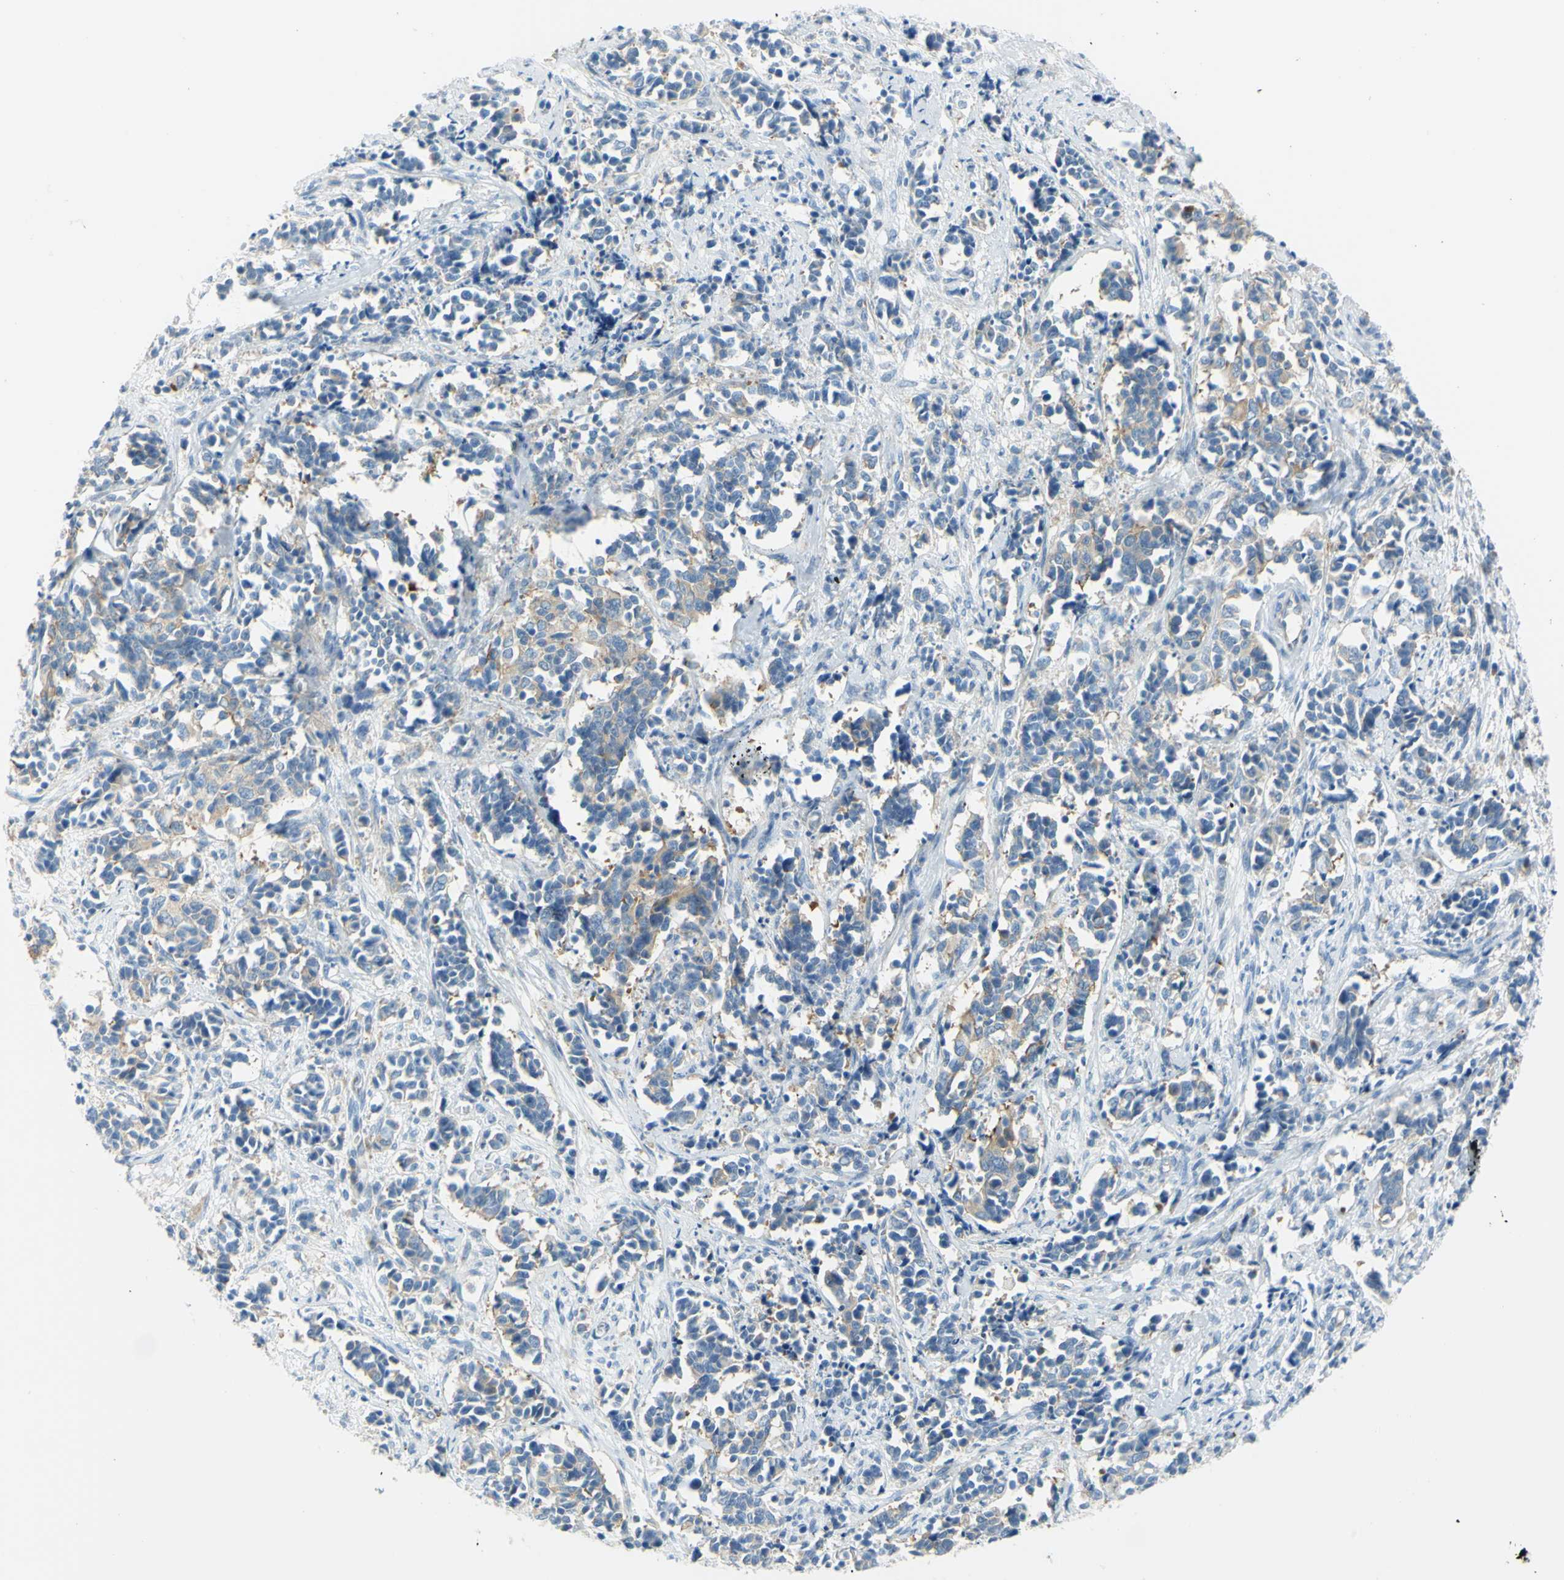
{"staining": {"intensity": "moderate", "quantity": "<25%", "location": "cytoplasmic/membranous"}, "tissue": "cervical cancer", "cell_type": "Tumor cells", "image_type": "cancer", "snomed": [{"axis": "morphology", "description": "Normal tissue, NOS"}, {"axis": "morphology", "description": "Squamous cell carcinoma, NOS"}, {"axis": "topography", "description": "Cervix"}], "caption": "The micrograph demonstrates immunohistochemical staining of squamous cell carcinoma (cervical). There is moderate cytoplasmic/membranous staining is identified in approximately <25% of tumor cells.", "gene": "FRMD4B", "patient": {"sex": "female", "age": 35}}